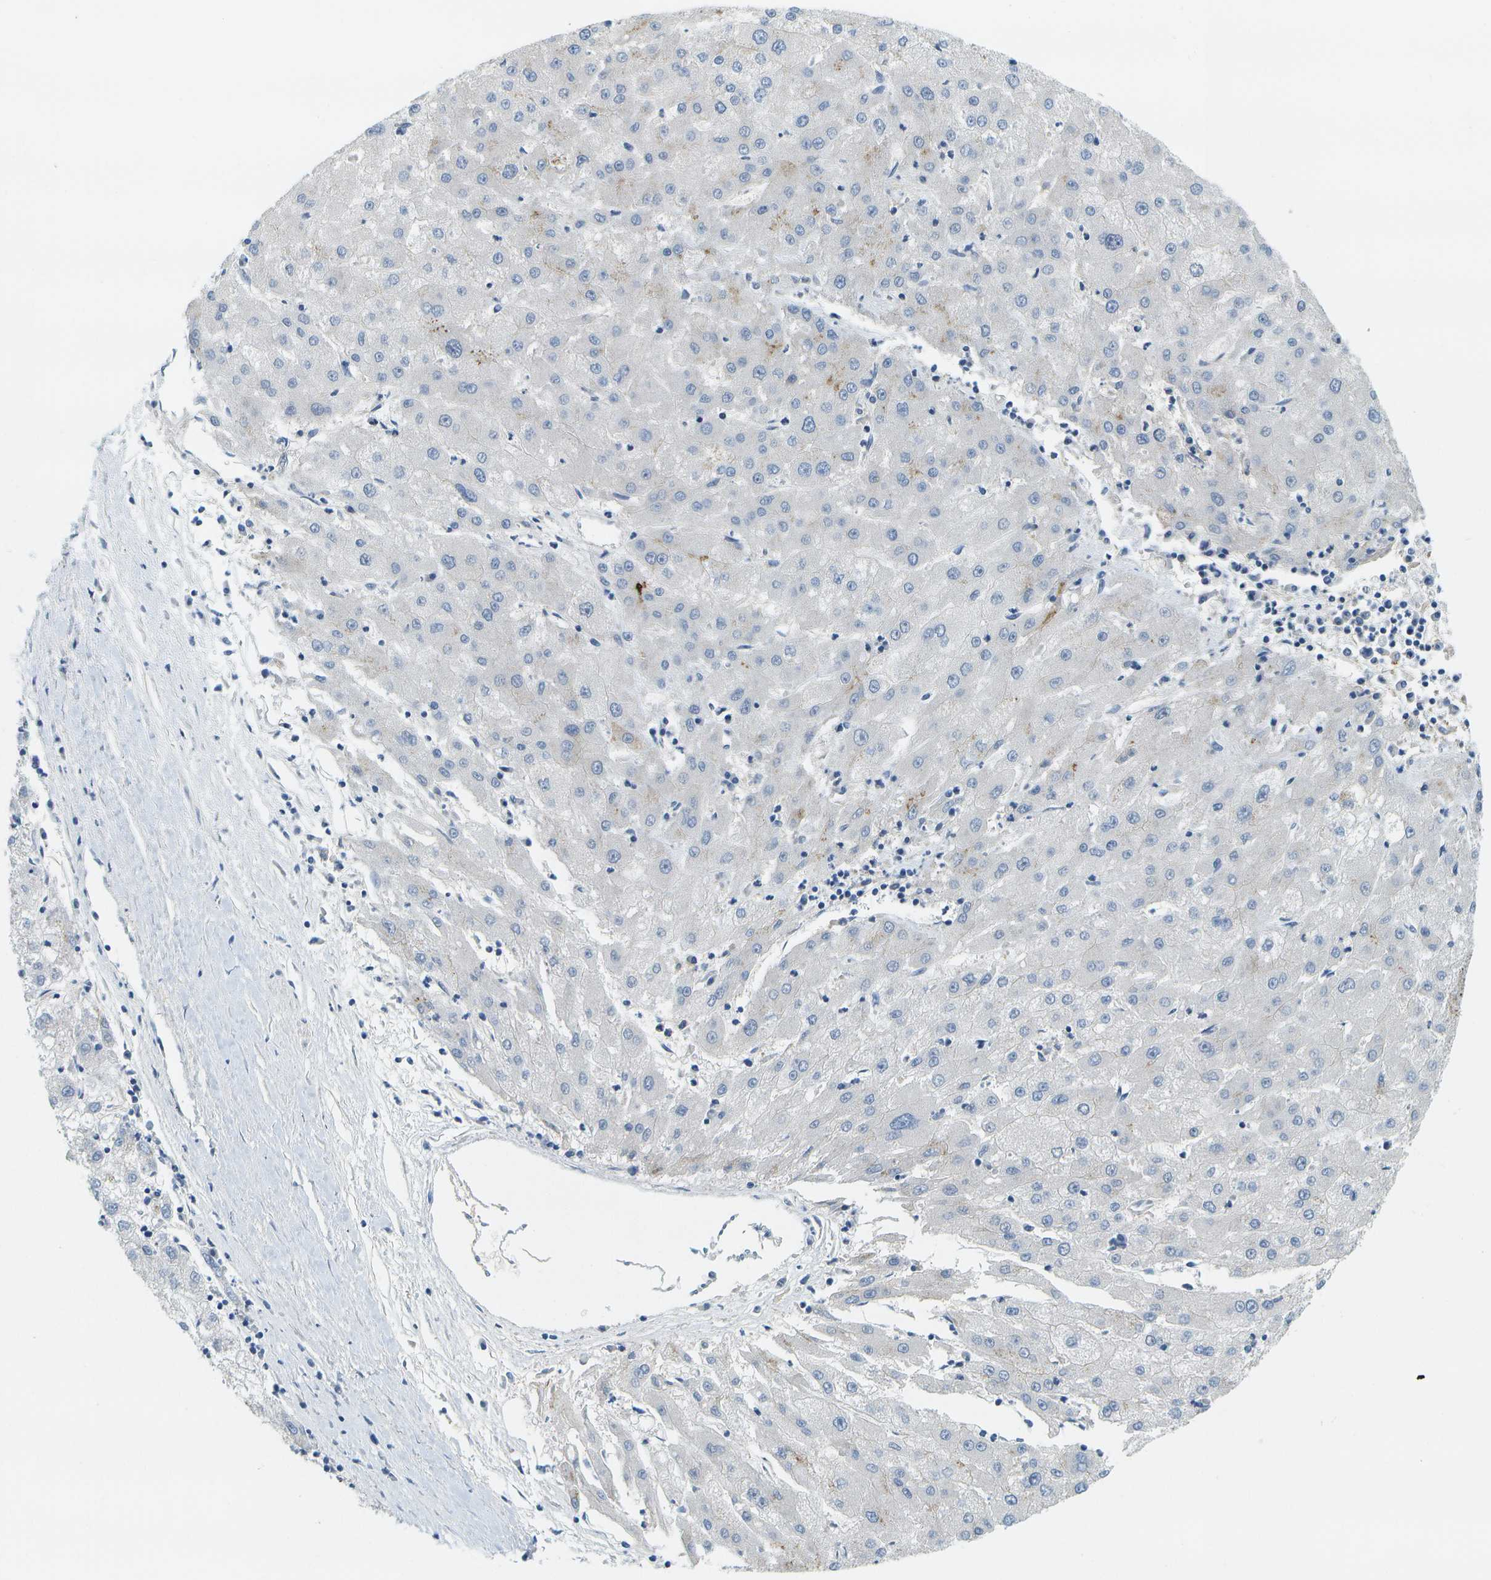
{"staining": {"intensity": "negative", "quantity": "none", "location": "none"}, "tissue": "liver cancer", "cell_type": "Tumor cells", "image_type": "cancer", "snomed": [{"axis": "morphology", "description": "Carcinoma, Hepatocellular, NOS"}, {"axis": "topography", "description": "Liver"}], "caption": "This is an immunohistochemistry micrograph of liver cancer (hepatocellular carcinoma). There is no staining in tumor cells.", "gene": "SERPINA1", "patient": {"sex": "male", "age": 72}}